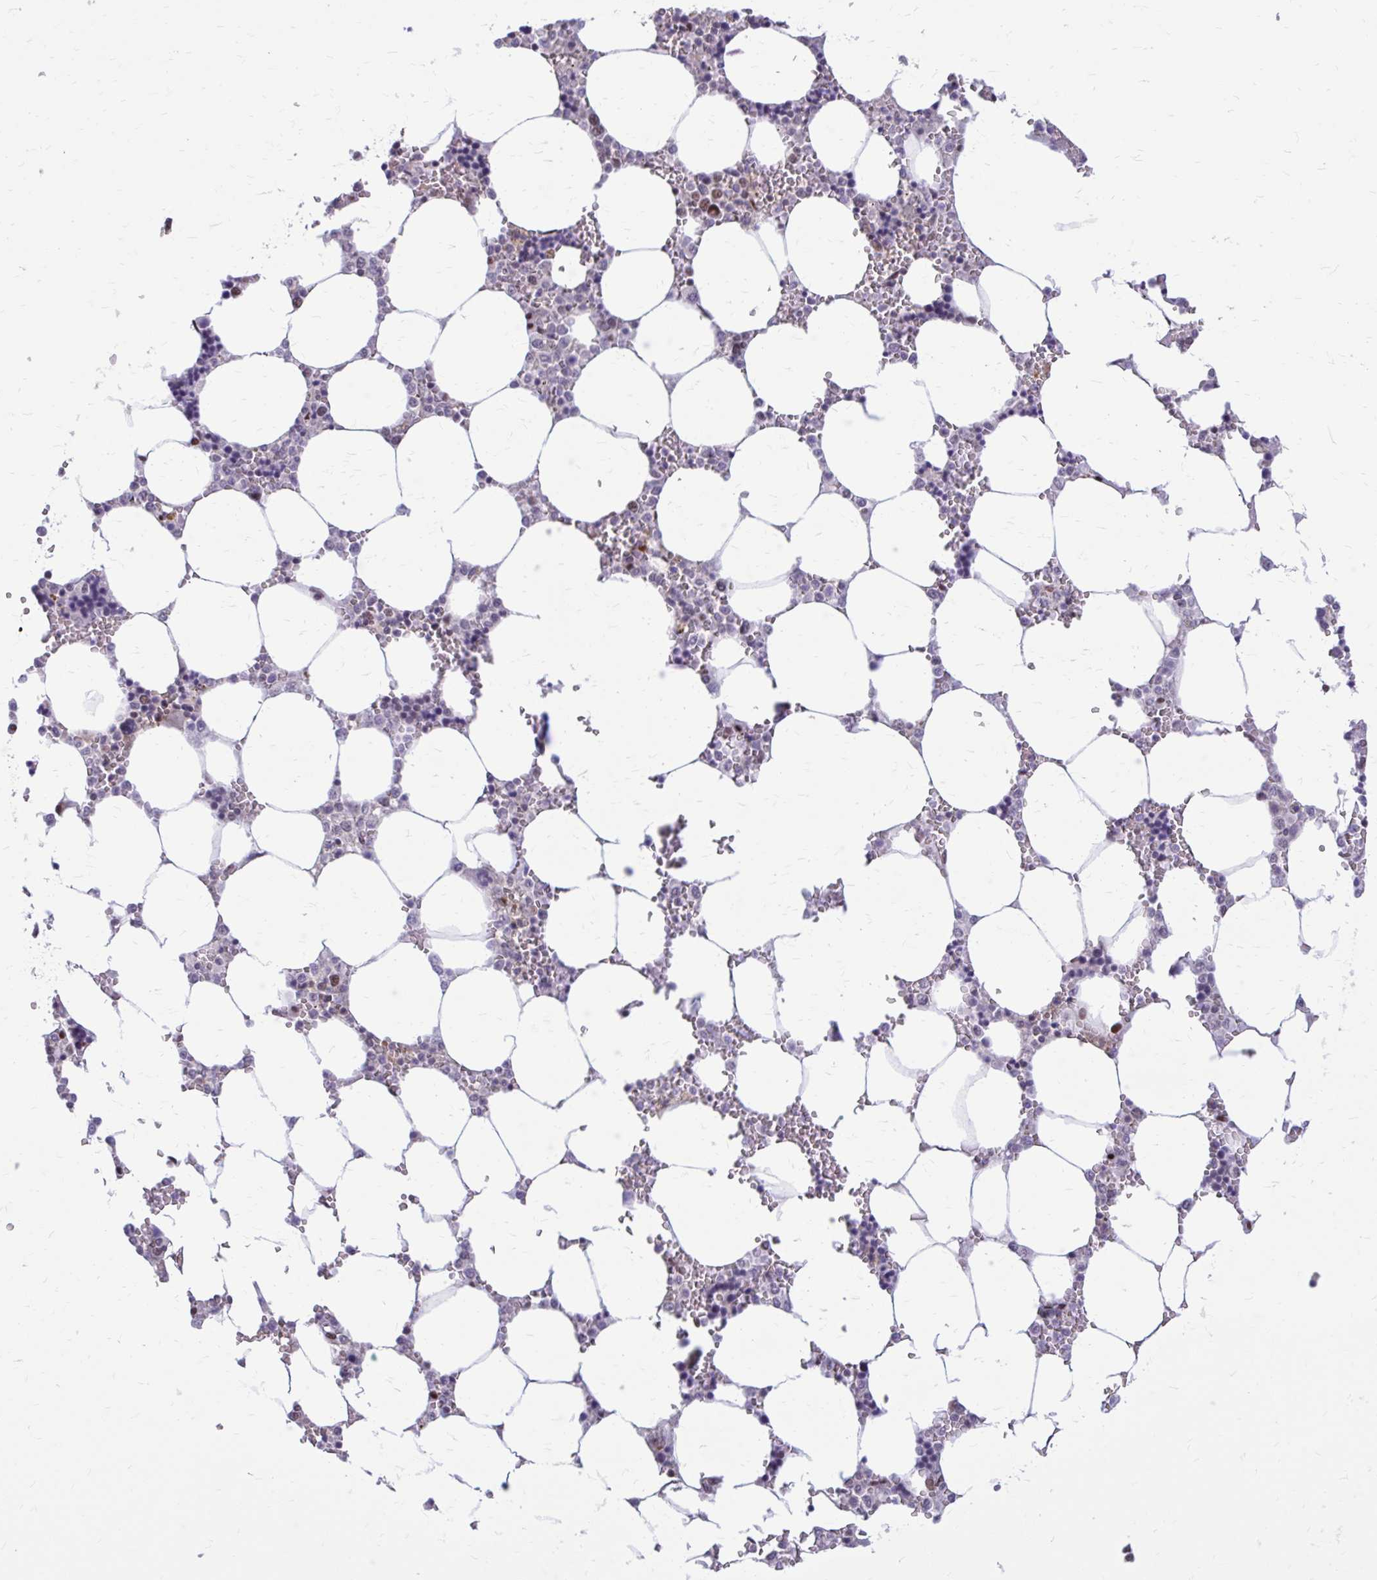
{"staining": {"intensity": "weak", "quantity": "<25%", "location": "nuclear"}, "tissue": "bone marrow", "cell_type": "Hematopoietic cells", "image_type": "normal", "snomed": [{"axis": "morphology", "description": "Normal tissue, NOS"}, {"axis": "topography", "description": "Bone marrow"}], "caption": "Image shows no significant protein expression in hematopoietic cells of unremarkable bone marrow.", "gene": "PSME4", "patient": {"sex": "male", "age": 64}}